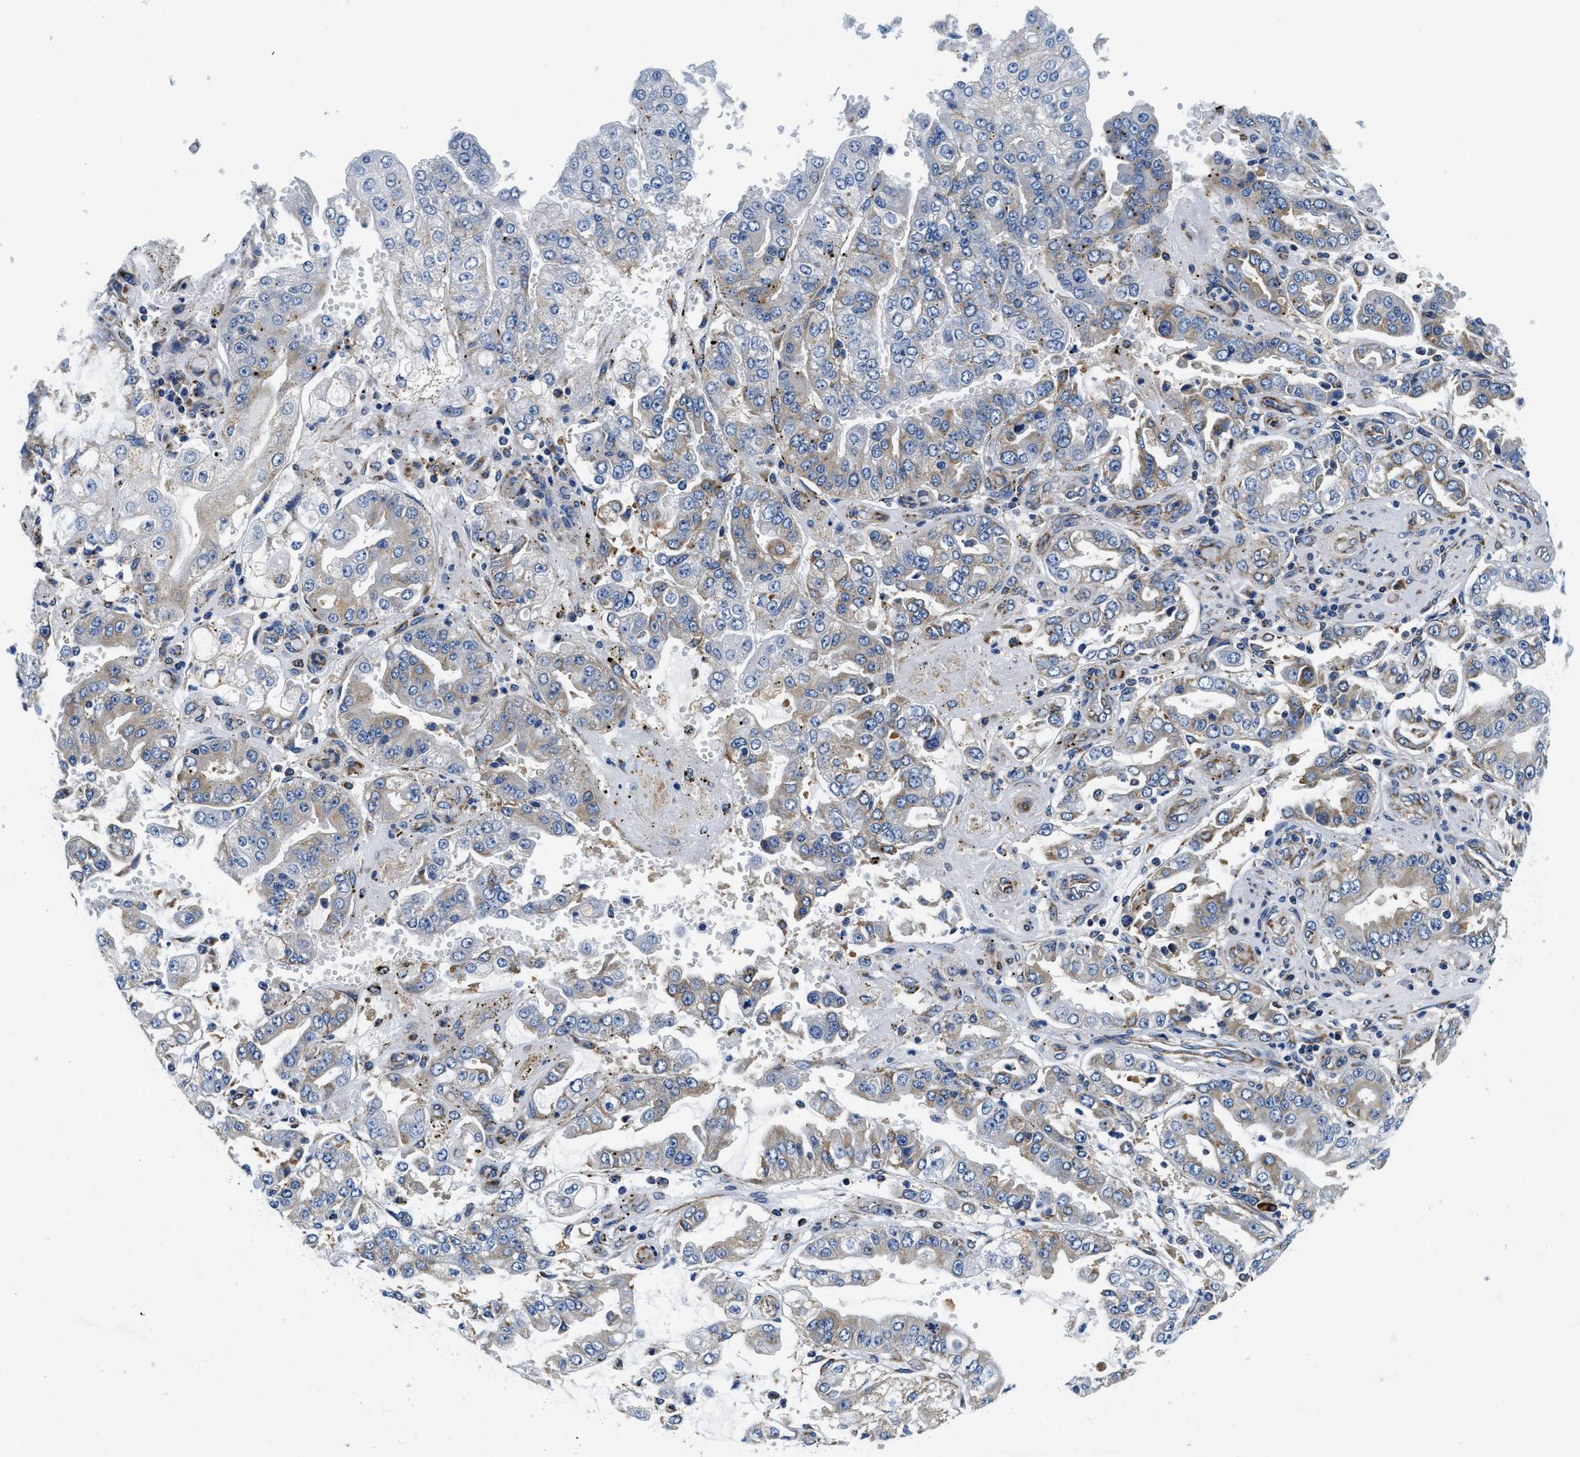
{"staining": {"intensity": "moderate", "quantity": "<25%", "location": "cytoplasmic/membranous"}, "tissue": "stomach cancer", "cell_type": "Tumor cells", "image_type": "cancer", "snomed": [{"axis": "morphology", "description": "Adenocarcinoma, NOS"}, {"axis": "topography", "description": "Stomach"}], "caption": "A photomicrograph of stomach adenocarcinoma stained for a protein shows moderate cytoplasmic/membranous brown staining in tumor cells.", "gene": "SAMD4B", "patient": {"sex": "male", "age": 76}}